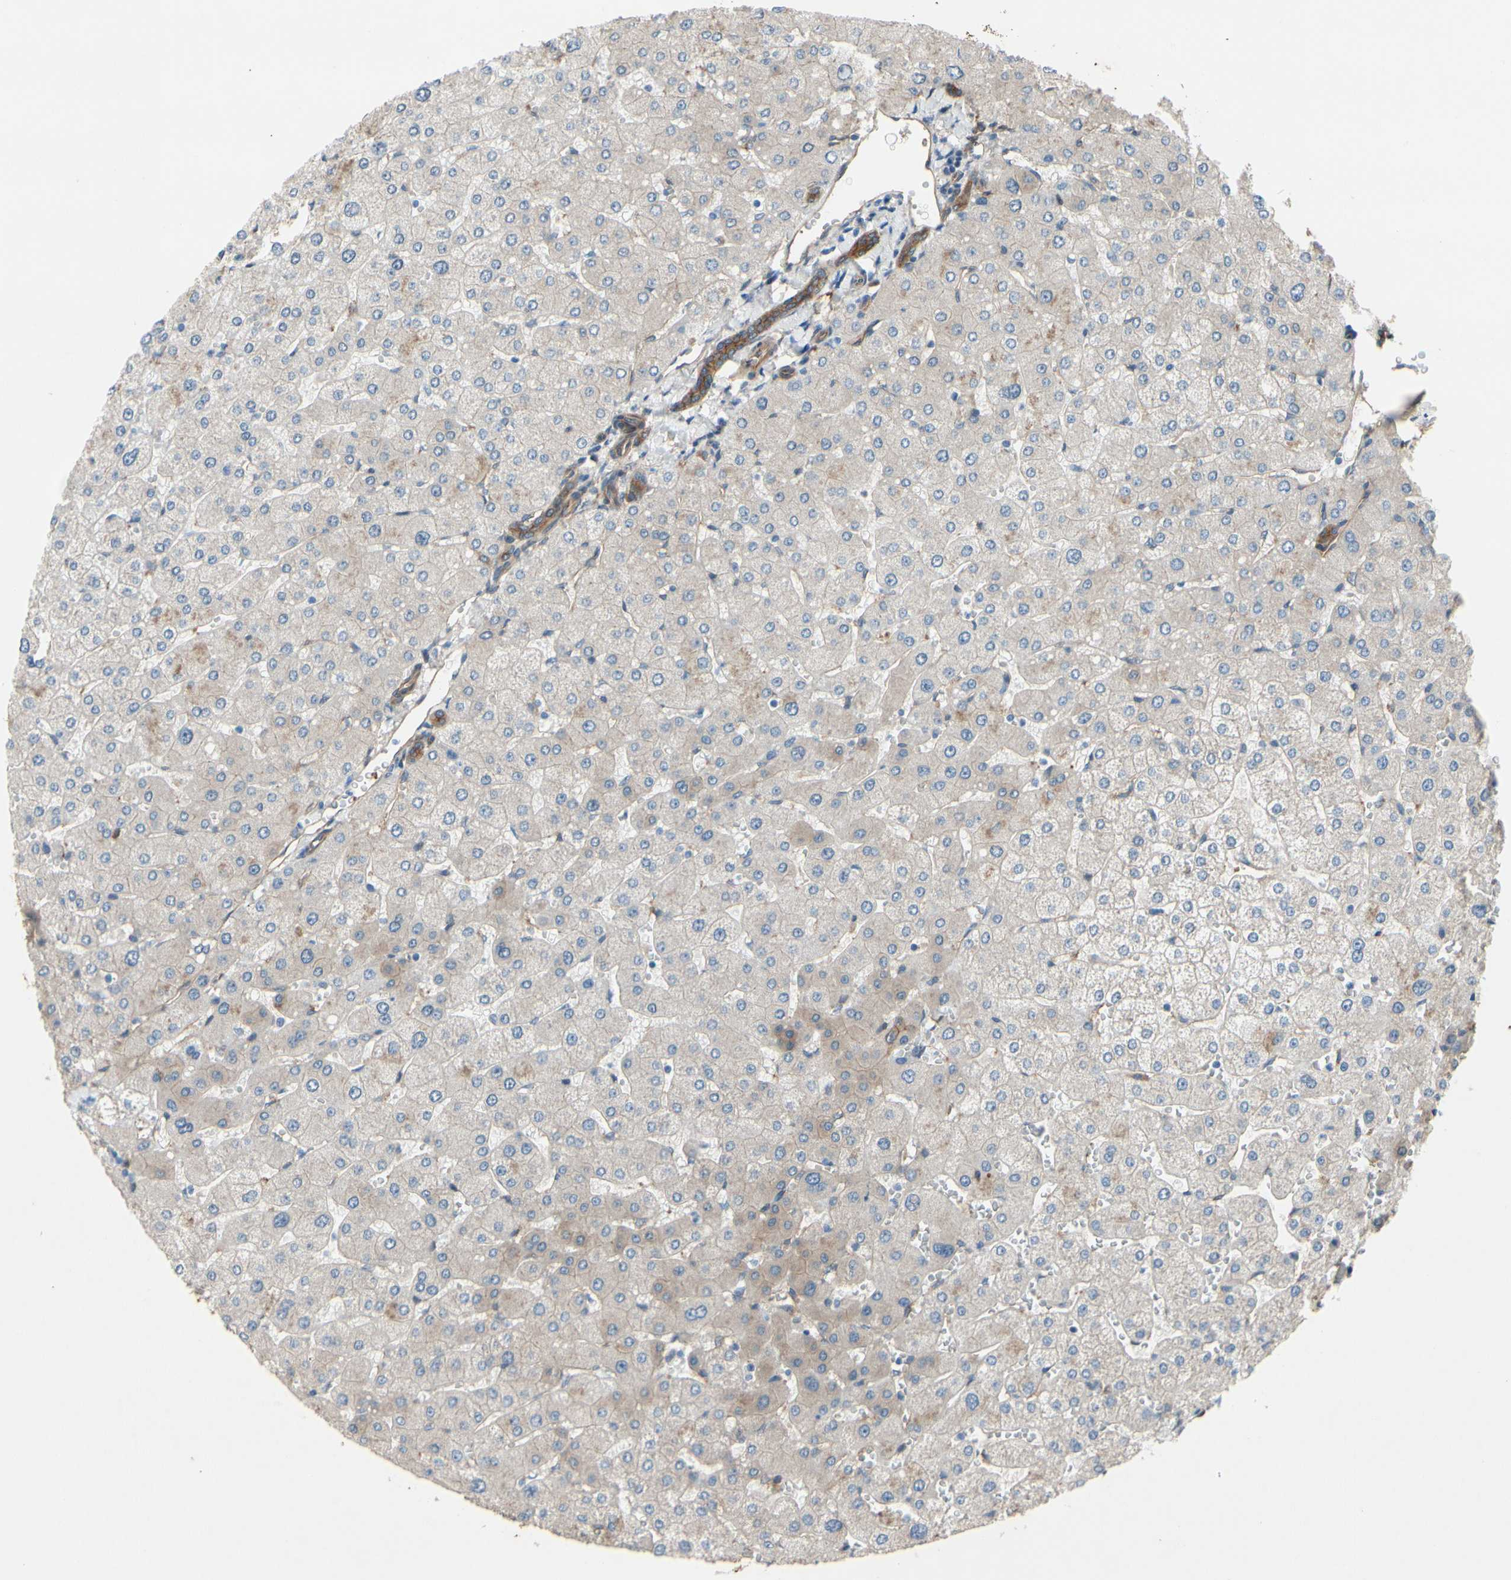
{"staining": {"intensity": "moderate", "quantity": "25%-75%", "location": "cytoplasmic/membranous"}, "tissue": "liver", "cell_type": "Cholangiocytes", "image_type": "normal", "snomed": [{"axis": "morphology", "description": "Normal tissue, NOS"}, {"axis": "topography", "description": "Liver"}], "caption": "Immunohistochemical staining of benign liver displays moderate cytoplasmic/membranous protein staining in approximately 25%-75% of cholangiocytes.", "gene": "CTTNBP2", "patient": {"sex": "male", "age": 55}}